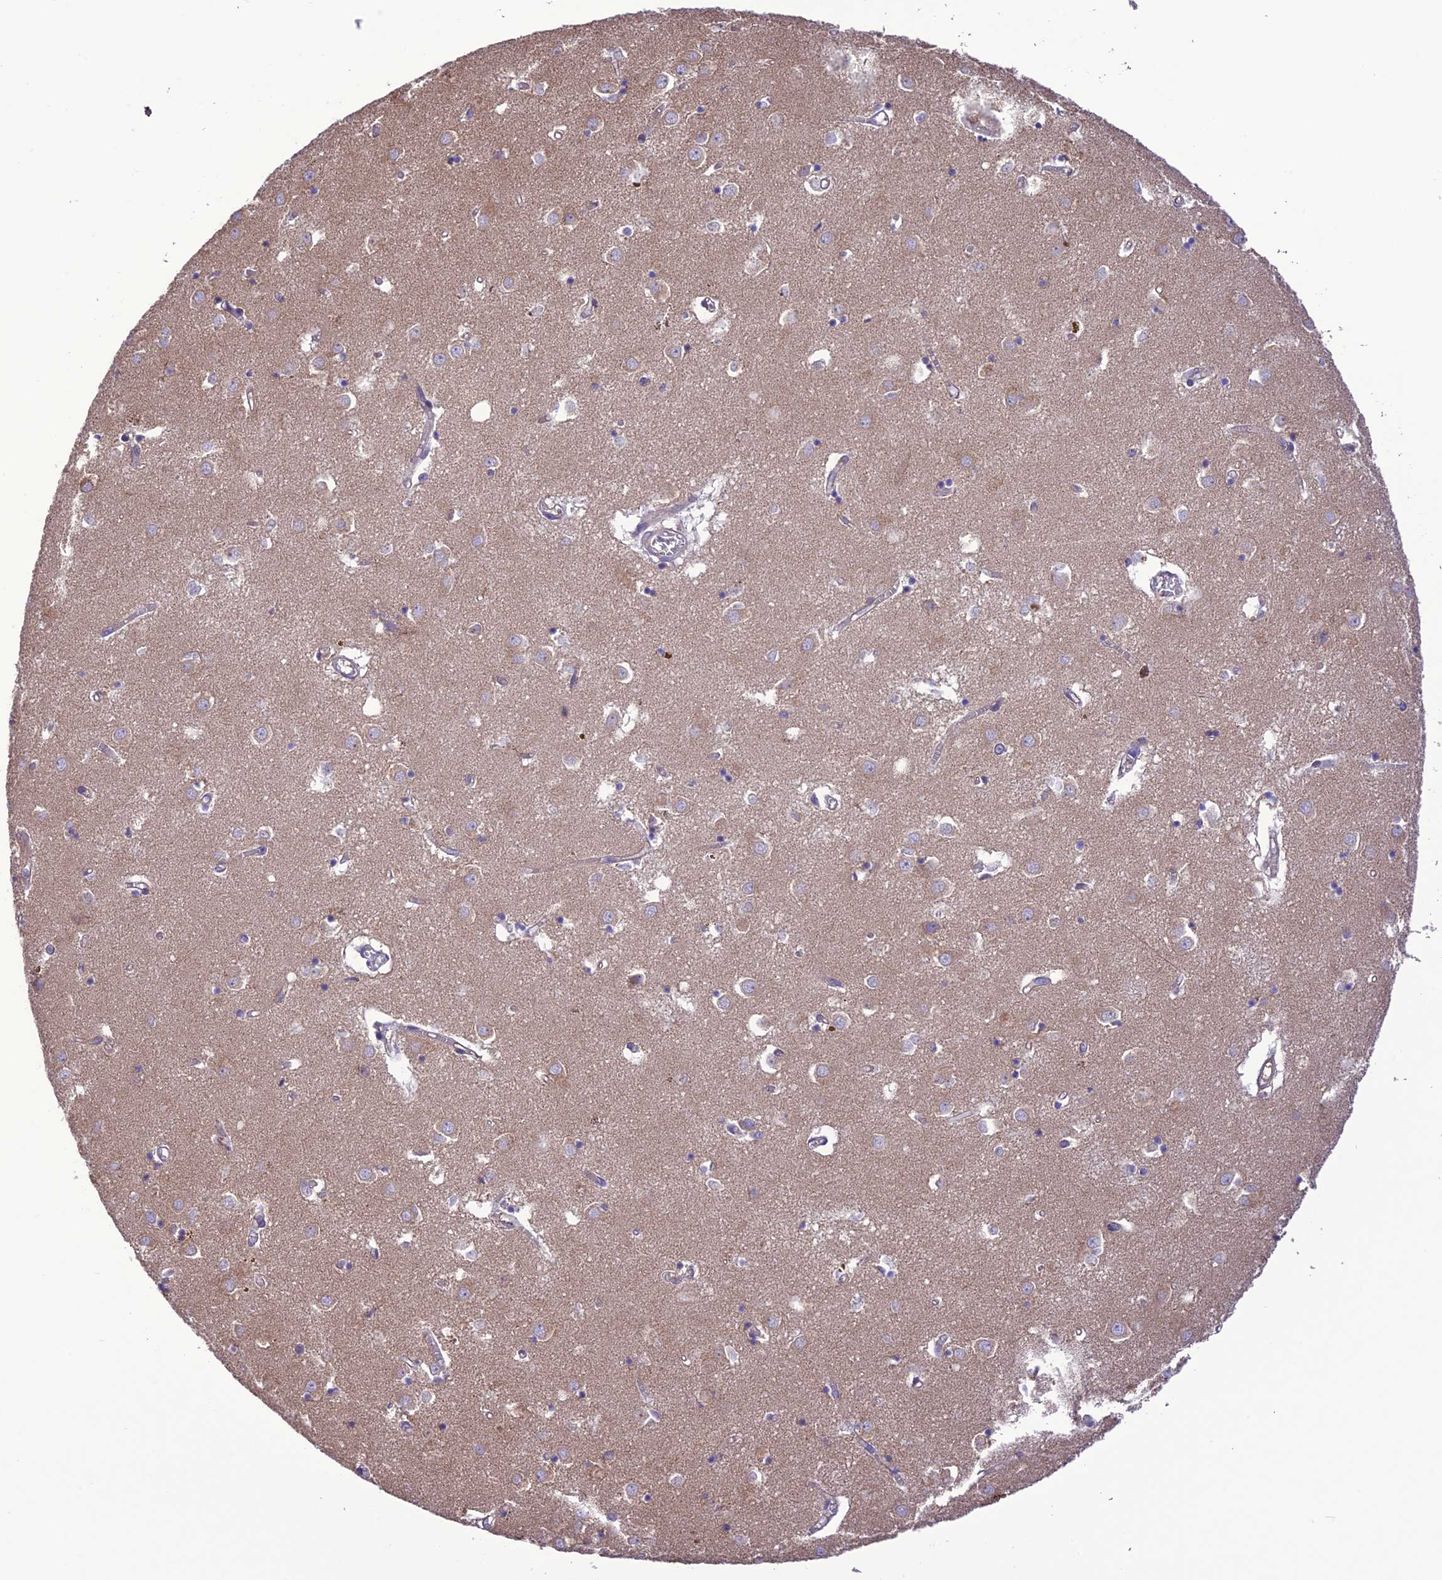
{"staining": {"intensity": "weak", "quantity": "25%-75%", "location": "cytoplasmic/membranous"}, "tissue": "caudate", "cell_type": "Glial cells", "image_type": "normal", "snomed": [{"axis": "morphology", "description": "Normal tissue, NOS"}, {"axis": "topography", "description": "Lateral ventricle wall"}], "caption": "Caudate was stained to show a protein in brown. There is low levels of weak cytoplasmic/membranous positivity in approximately 25%-75% of glial cells. (brown staining indicates protein expression, while blue staining denotes nuclei).", "gene": "MAP3K12", "patient": {"sex": "male", "age": 70}}